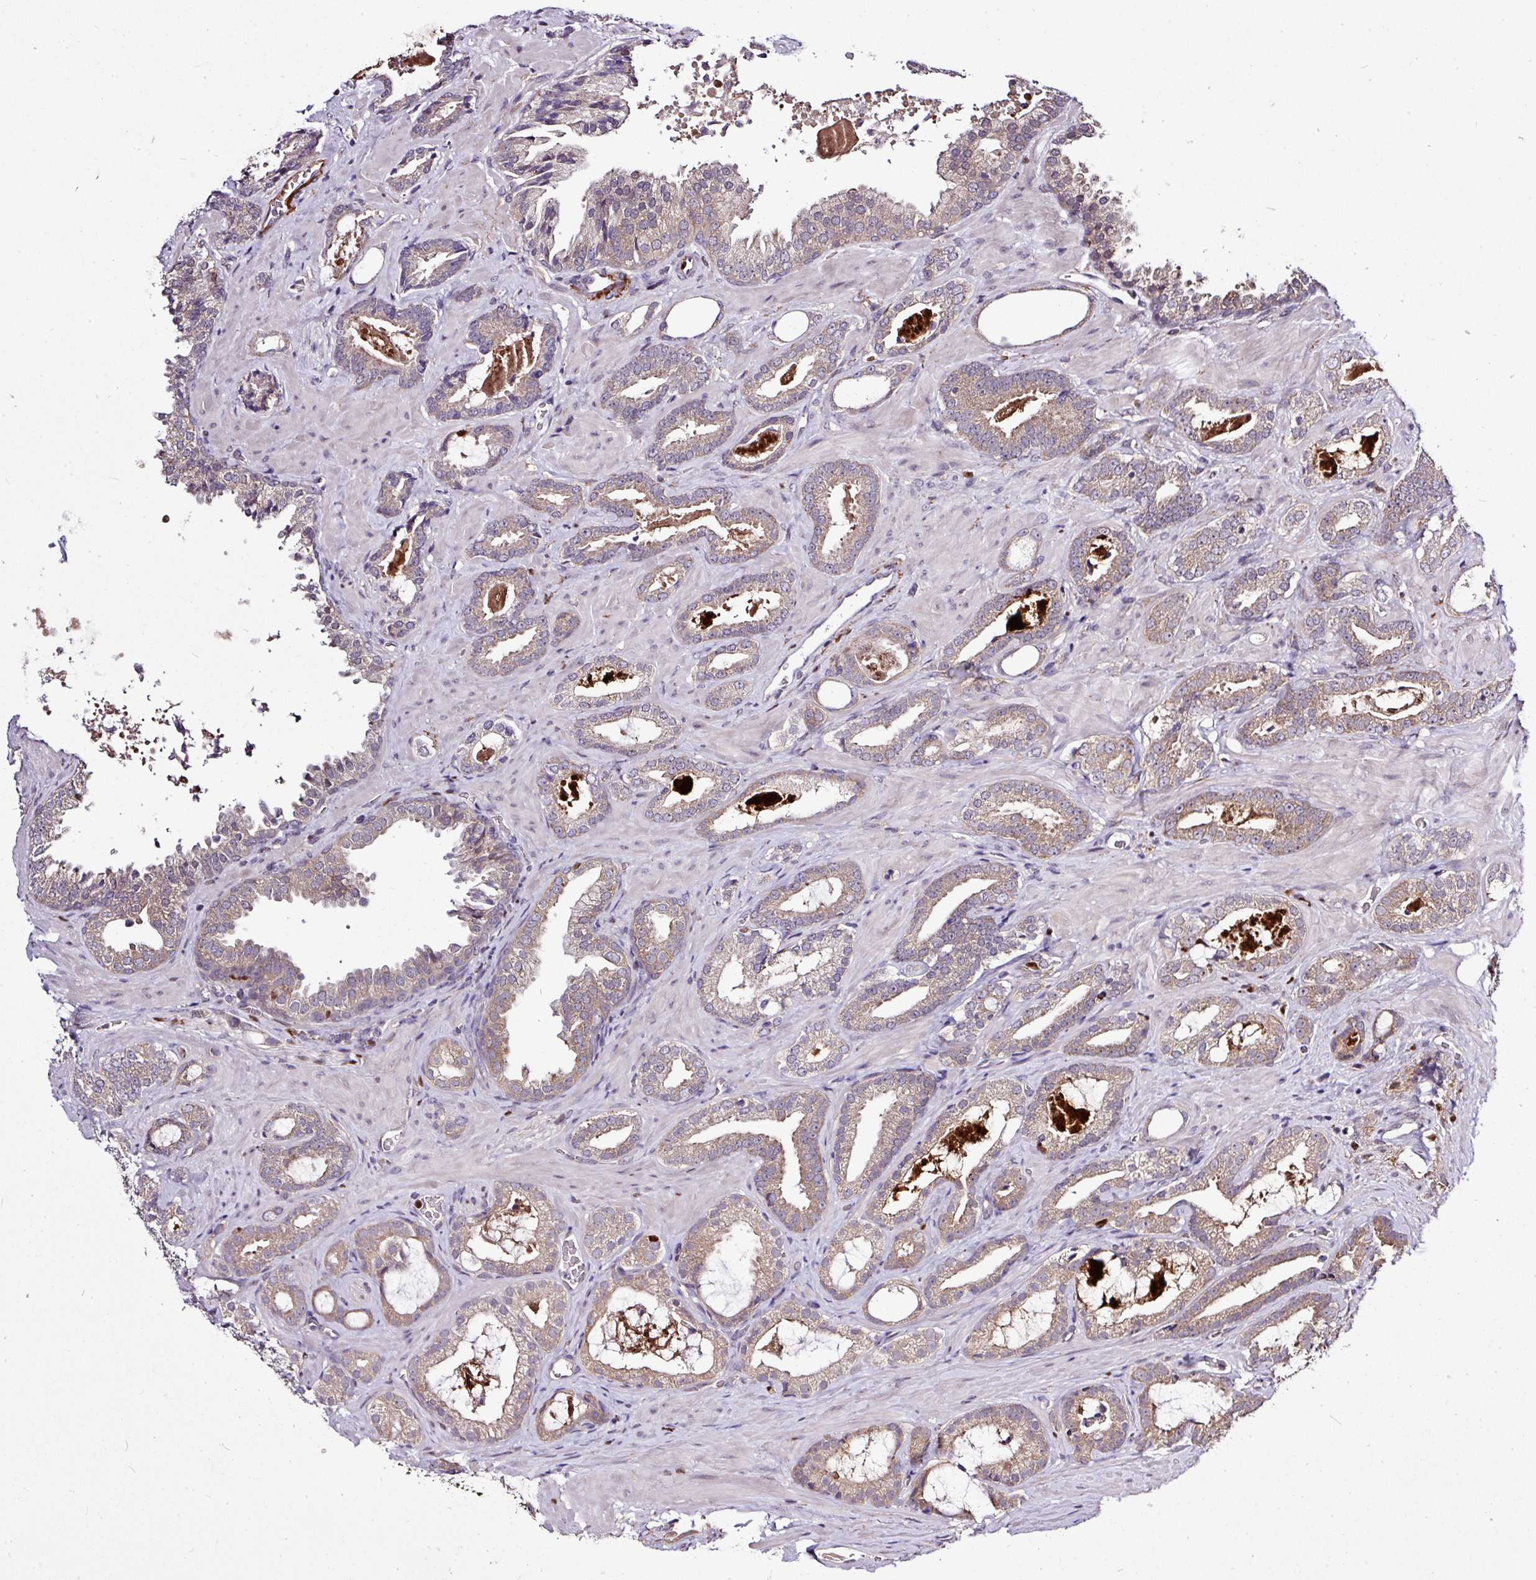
{"staining": {"intensity": "weak", "quantity": ">75%", "location": "cytoplasmic/membranous"}, "tissue": "prostate cancer", "cell_type": "Tumor cells", "image_type": "cancer", "snomed": [{"axis": "morphology", "description": "Adenocarcinoma, Low grade"}, {"axis": "topography", "description": "Prostate"}], "caption": "The histopathology image reveals immunohistochemical staining of low-grade adenocarcinoma (prostate). There is weak cytoplasmic/membranous staining is appreciated in approximately >75% of tumor cells. (DAB IHC, brown staining for protein, blue staining for nuclei).", "gene": "SKIC2", "patient": {"sex": "male", "age": 62}}